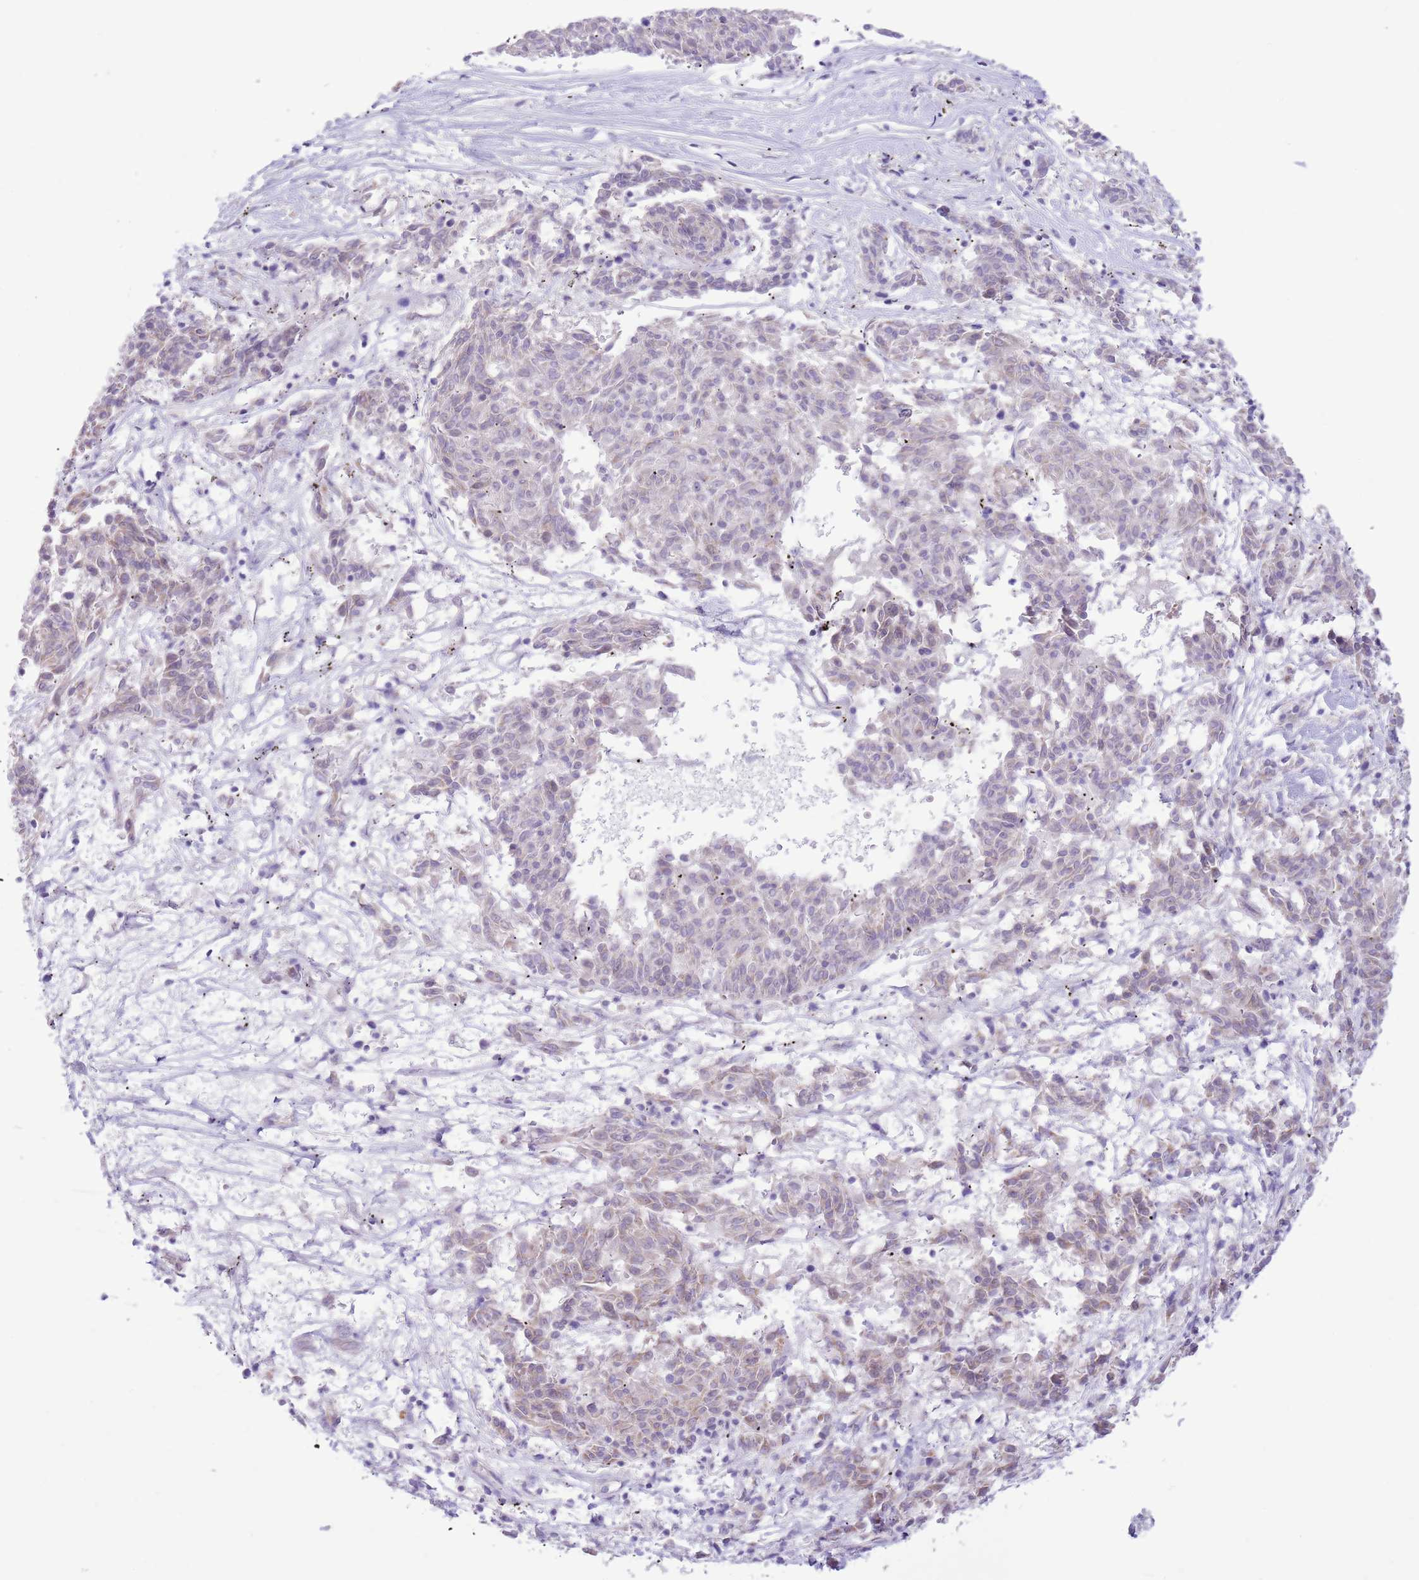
{"staining": {"intensity": "weak", "quantity": "<25%", "location": "cytoplasmic/membranous"}, "tissue": "melanoma", "cell_type": "Tumor cells", "image_type": "cancer", "snomed": [{"axis": "morphology", "description": "Malignant melanoma, NOS"}, {"axis": "topography", "description": "Skin"}], "caption": "Tumor cells show no significant staining in malignant melanoma. The staining was performed using DAB to visualize the protein expression in brown, while the nuclei were stained in blue with hematoxylin (Magnification: 20x).", "gene": "OAZ2", "patient": {"sex": "female", "age": 72}}